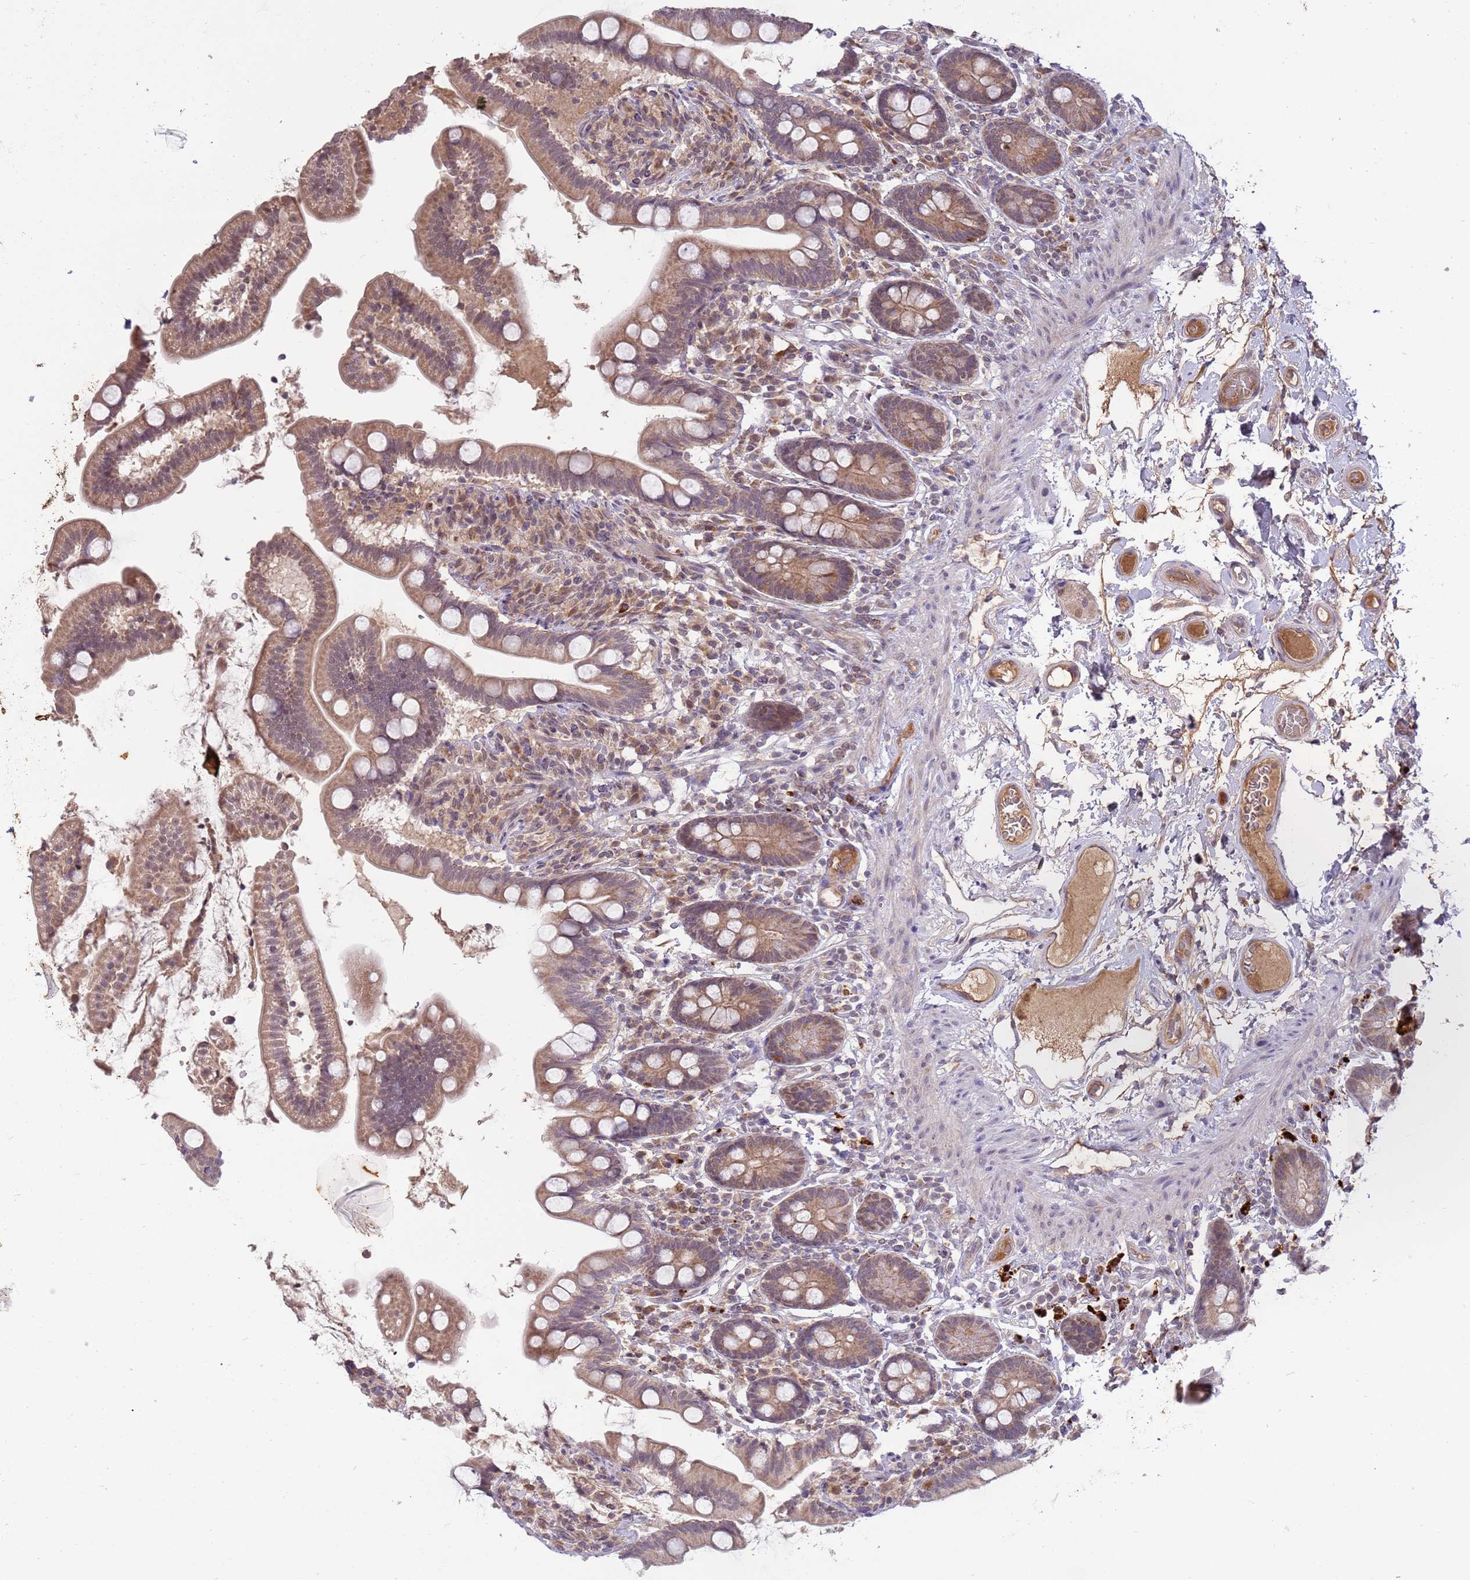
{"staining": {"intensity": "moderate", "quantity": ">75%", "location": "cytoplasmic/membranous"}, "tissue": "small intestine", "cell_type": "Glandular cells", "image_type": "normal", "snomed": [{"axis": "morphology", "description": "Normal tissue, NOS"}, {"axis": "topography", "description": "Small intestine"}], "caption": "Moderate cytoplasmic/membranous protein expression is identified in about >75% of glandular cells in small intestine.", "gene": "NBPF4", "patient": {"sex": "female", "age": 64}}